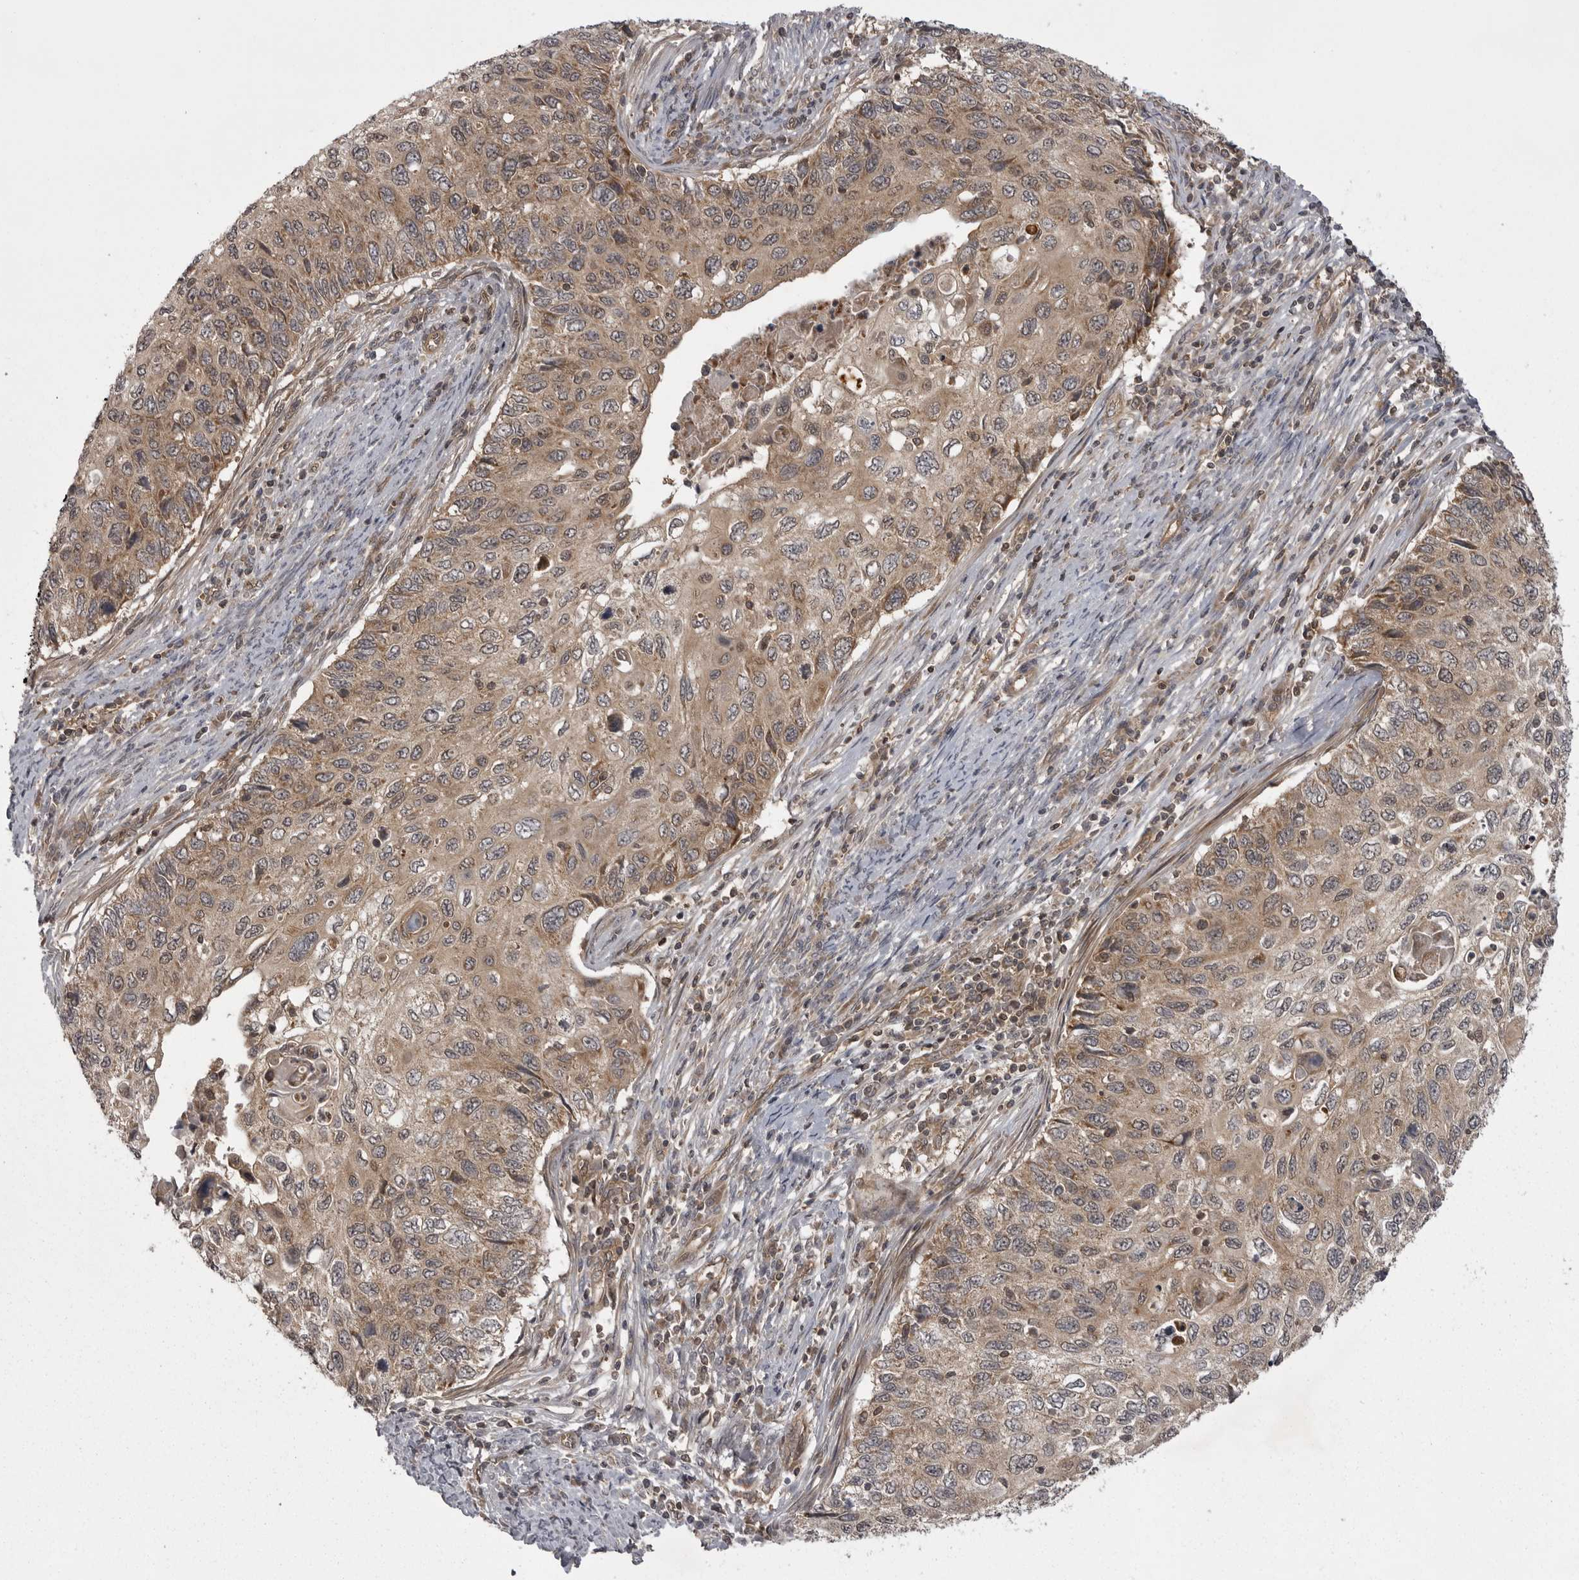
{"staining": {"intensity": "weak", "quantity": ">75%", "location": "cytoplasmic/membranous"}, "tissue": "cervical cancer", "cell_type": "Tumor cells", "image_type": "cancer", "snomed": [{"axis": "morphology", "description": "Squamous cell carcinoma, NOS"}, {"axis": "topography", "description": "Cervix"}], "caption": "Immunohistochemical staining of human cervical cancer (squamous cell carcinoma) exhibits weak cytoplasmic/membranous protein expression in approximately >75% of tumor cells. (brown staining indicates protein expression, while blue staining denotes nuclei).", "gene": "STK24", "patient": {"sex": "female", "age": 70}}